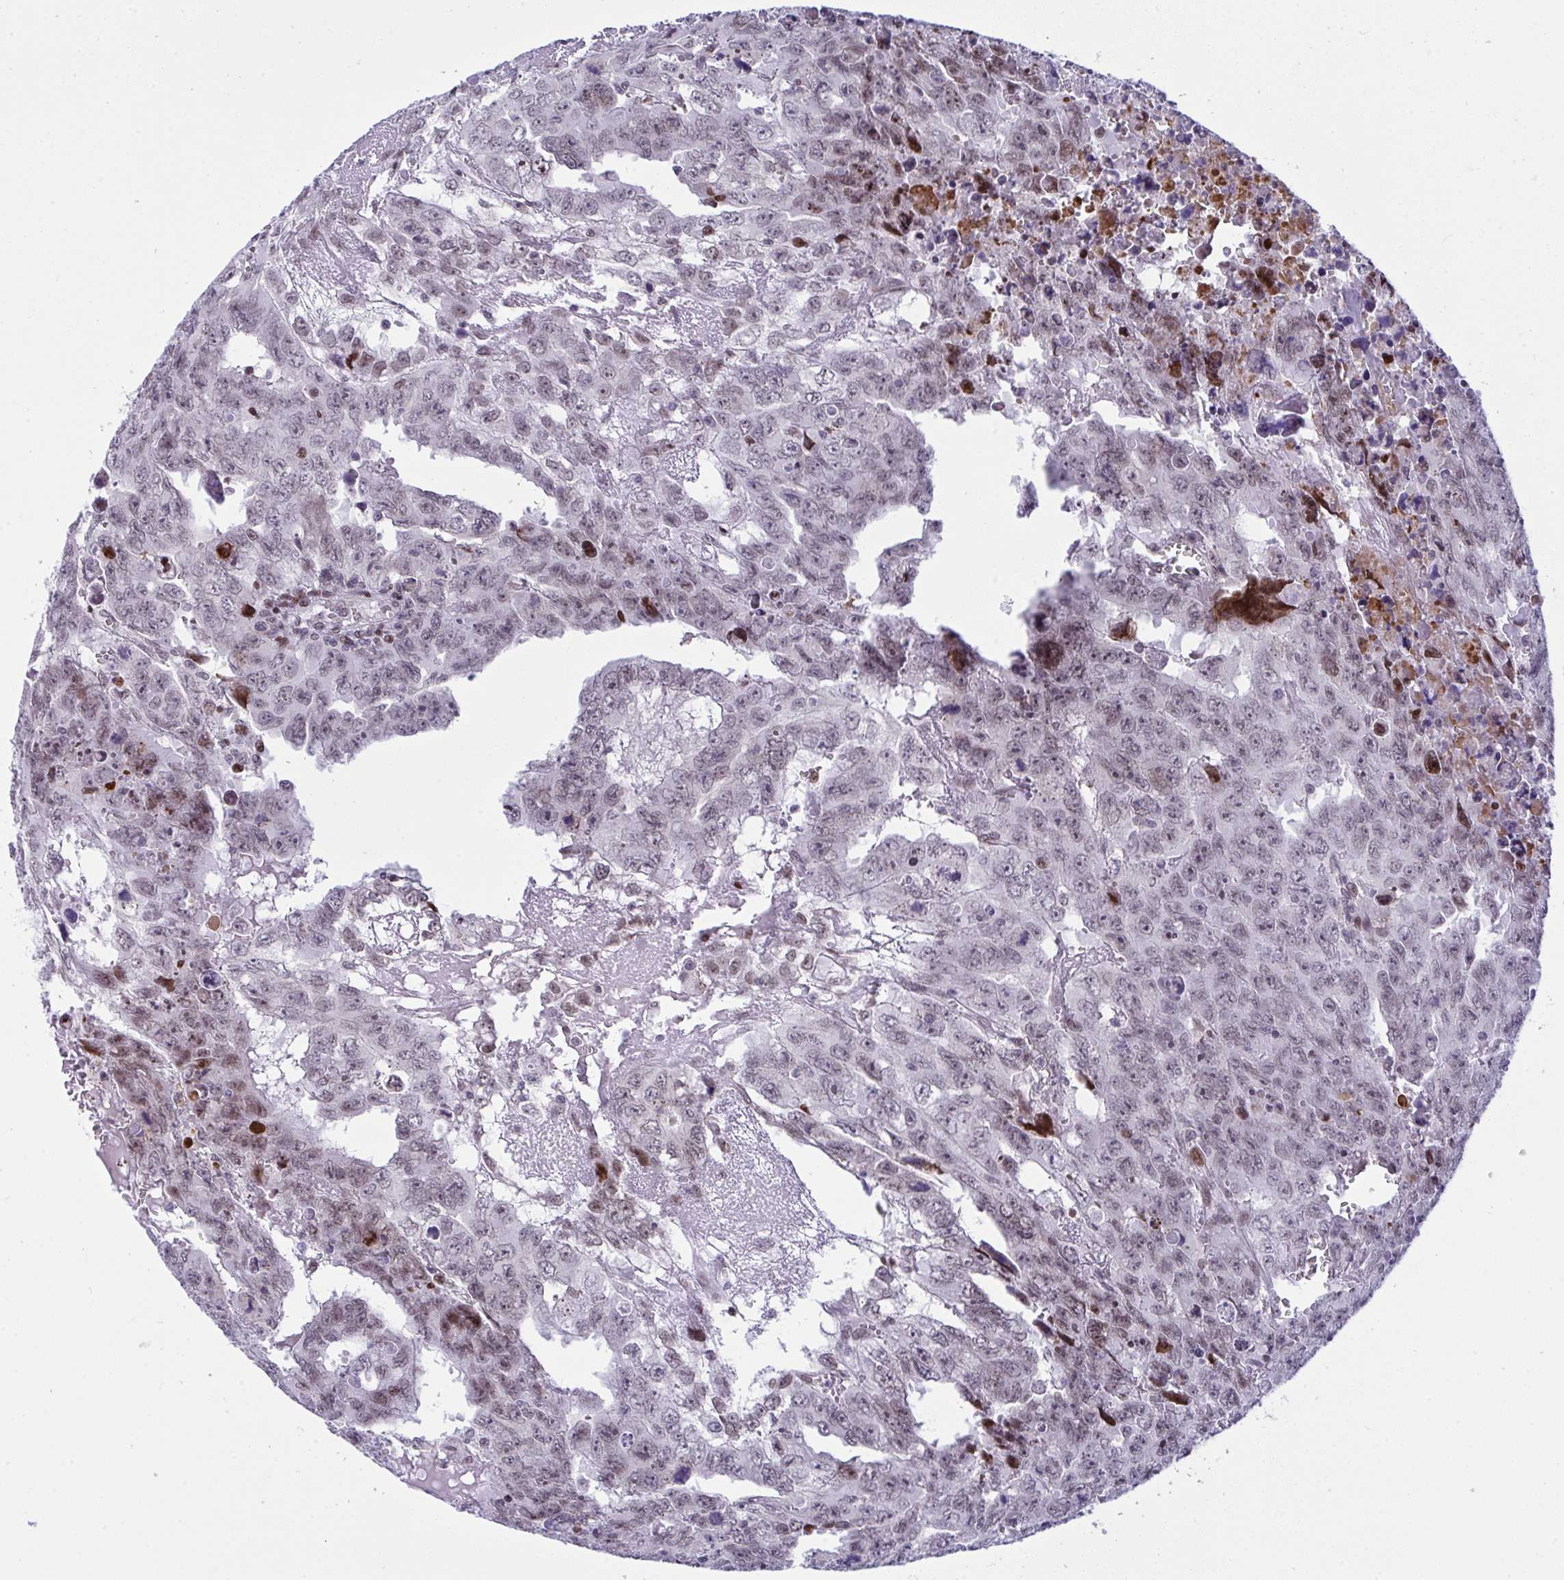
{"staining": {"intensity": "weak", "quantity": "<25%", "location": "nuclear"}, "tissue": "testis cancer", "cell_type": "Tumor cells", "image_type": "cancer", "snomed": [{"axis": "morphology", "description": "Carcinoma, Embryonal, NOS"}, {"axis": "topography", "description": "Testis"}], "caption": "A histopathology image of embryonal carcinoma (testis) stained for a protein demonstrates no brown staining in tumor cells. (DAB (3,3'-diaminobenzidine) IHC with hematoxylin counter stain).", "gene": "ZFHX3", "patient": {"sex": "male", "age": 24}}